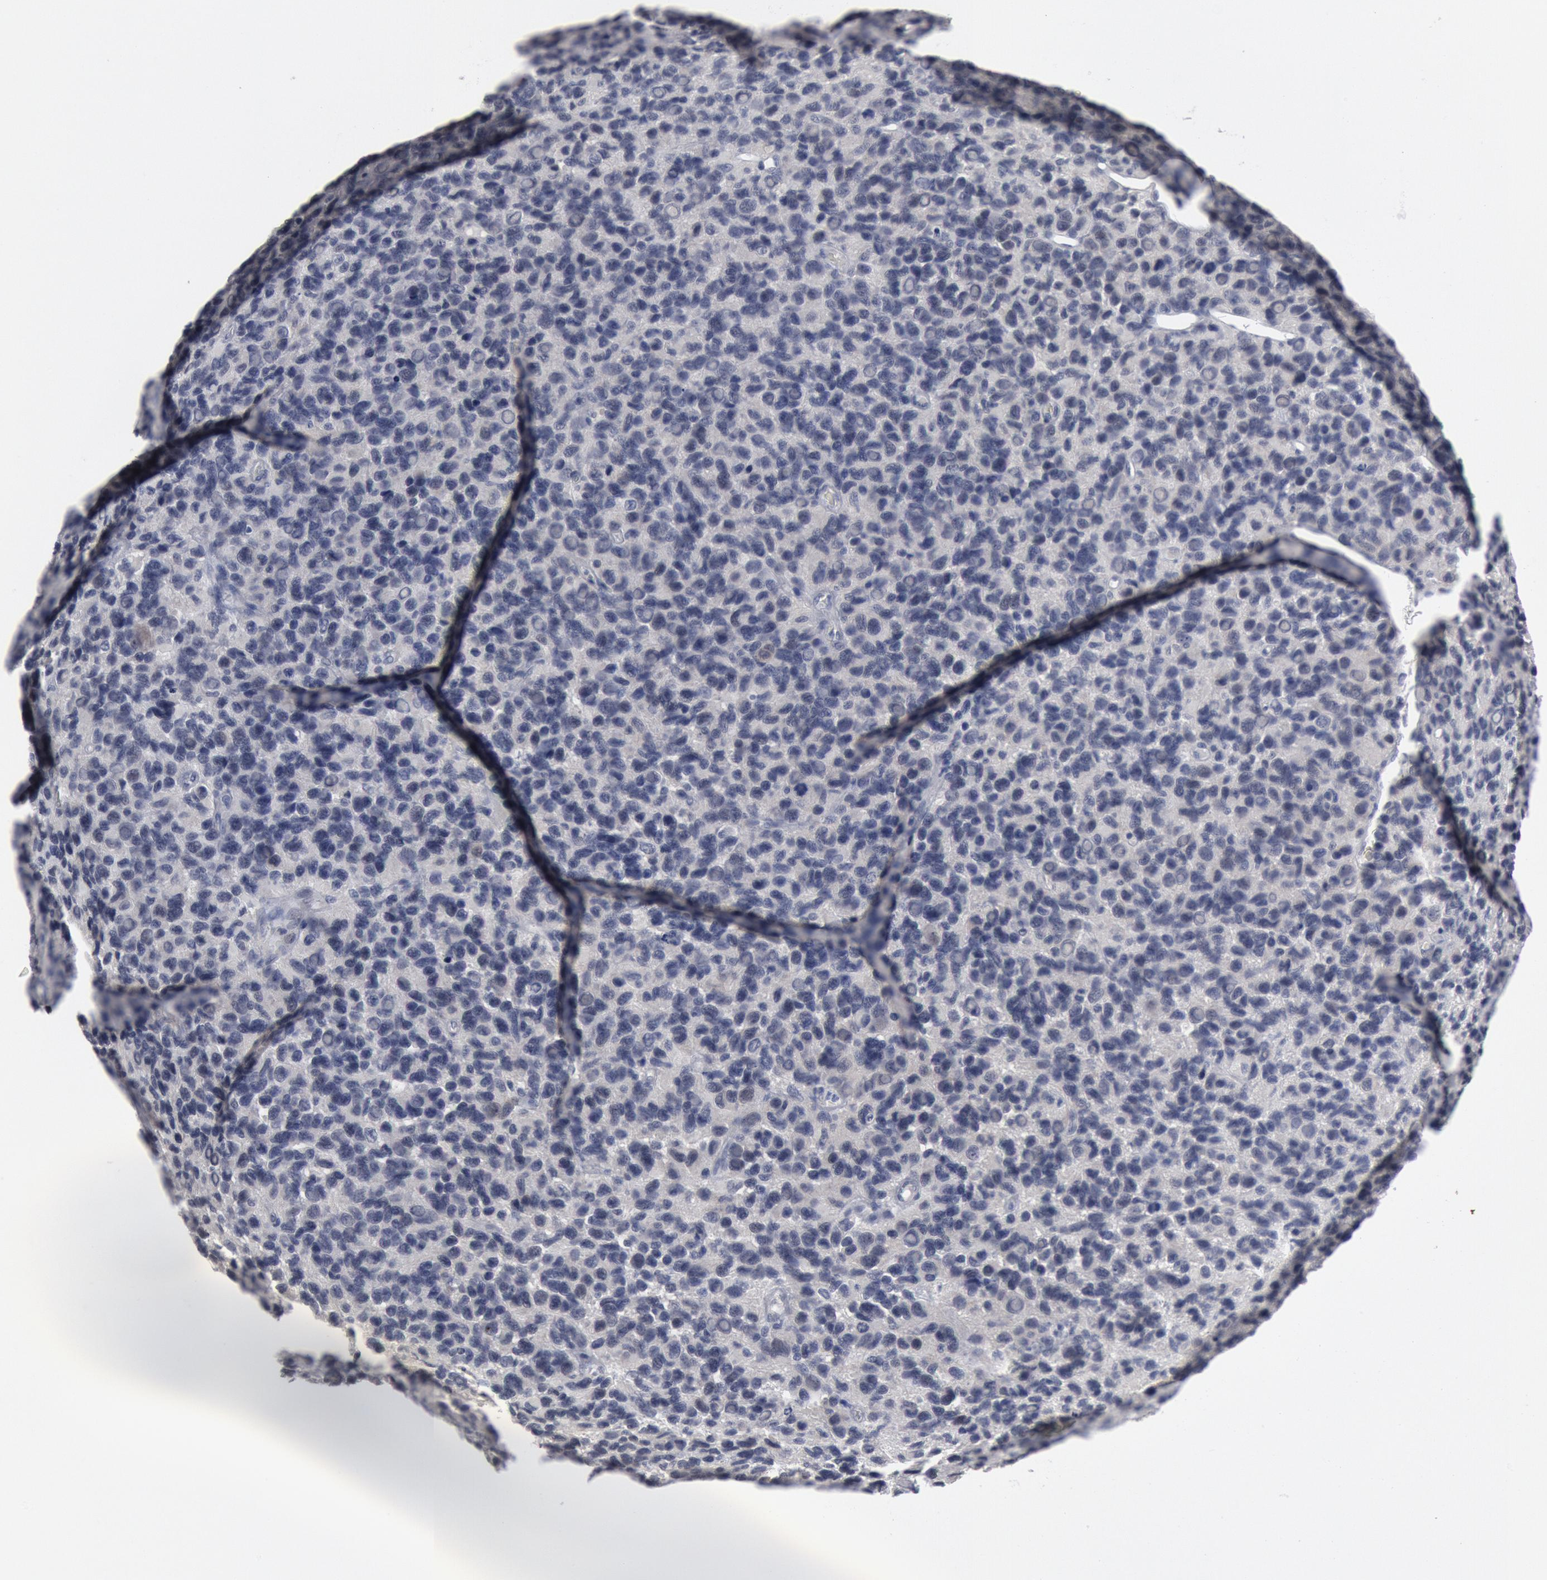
{"staining": {"intensity": "negative", "quantity": "none", "location": "none"}, "tissue": "glioma", "cell_type": "Tumor cells", "image_type": "cancer", "snomed": [{"axis": "morphology", "description": "Glioma, malignant, High grade"}, {"axis": "topography", "description": "Brain"}], "caption": "Immunohistochemistry image of malignant glioma (high-grade) stained for a protein (brown), which reveals no staining in tumor cells.", "gene": "FOXO1", "patient": {"sex": "male", "age": 77}}